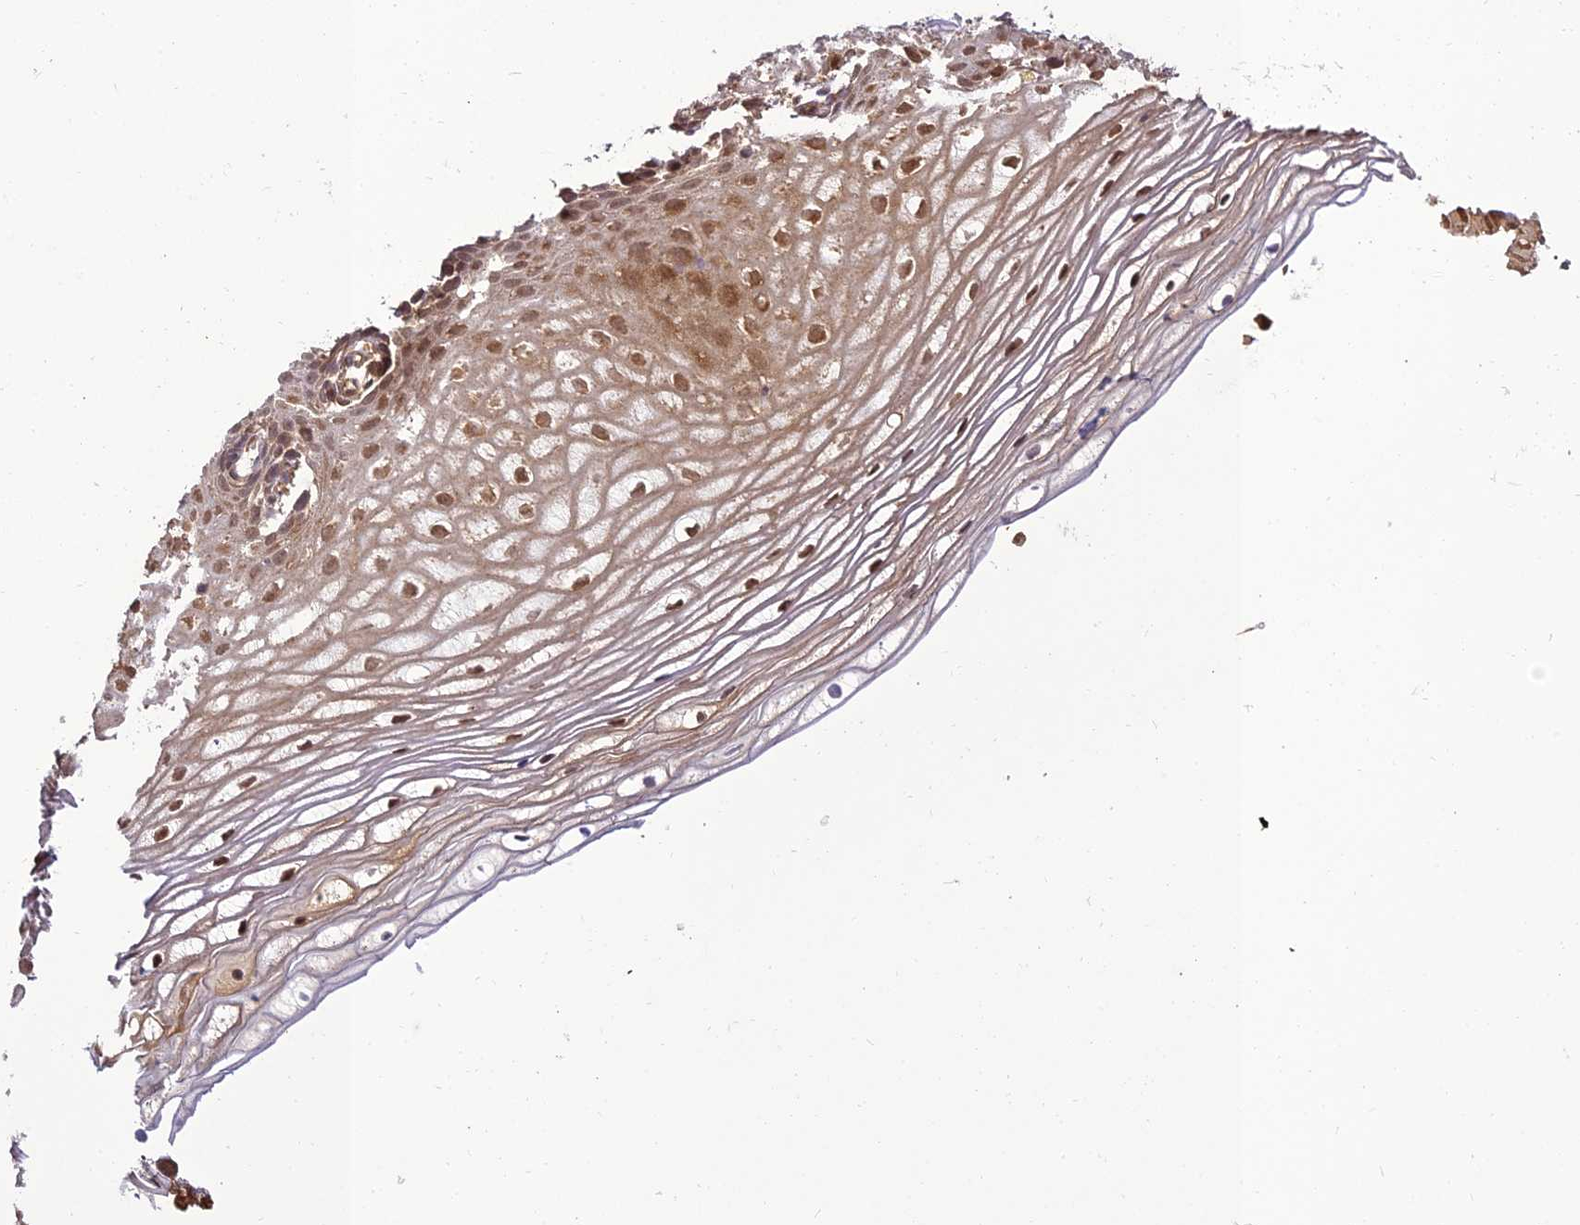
{"staining": {"intensity": "moderate", "quantity": "25%-75%", "location": "cytoplasmic/membranous,nuclear"}, "tissue": "vagina", "cell_type": "Squamous epithelial cells", "image_type": "normal", "snomed": [{"axis": "morphology", "description": "Normal tissue, NOS"}, {"axis": "topography", "description": "Vagina"}], "caption": "Vagina stained with DAB immunohistochemistry demonstrates medium levels of moderate cytoplasmic/membranous,nuclear expression in approximately 25%-75% of squamous epithelial cells.", "gene": "BCDIN3D", "patient": {"sex": "female", "age": 60}}